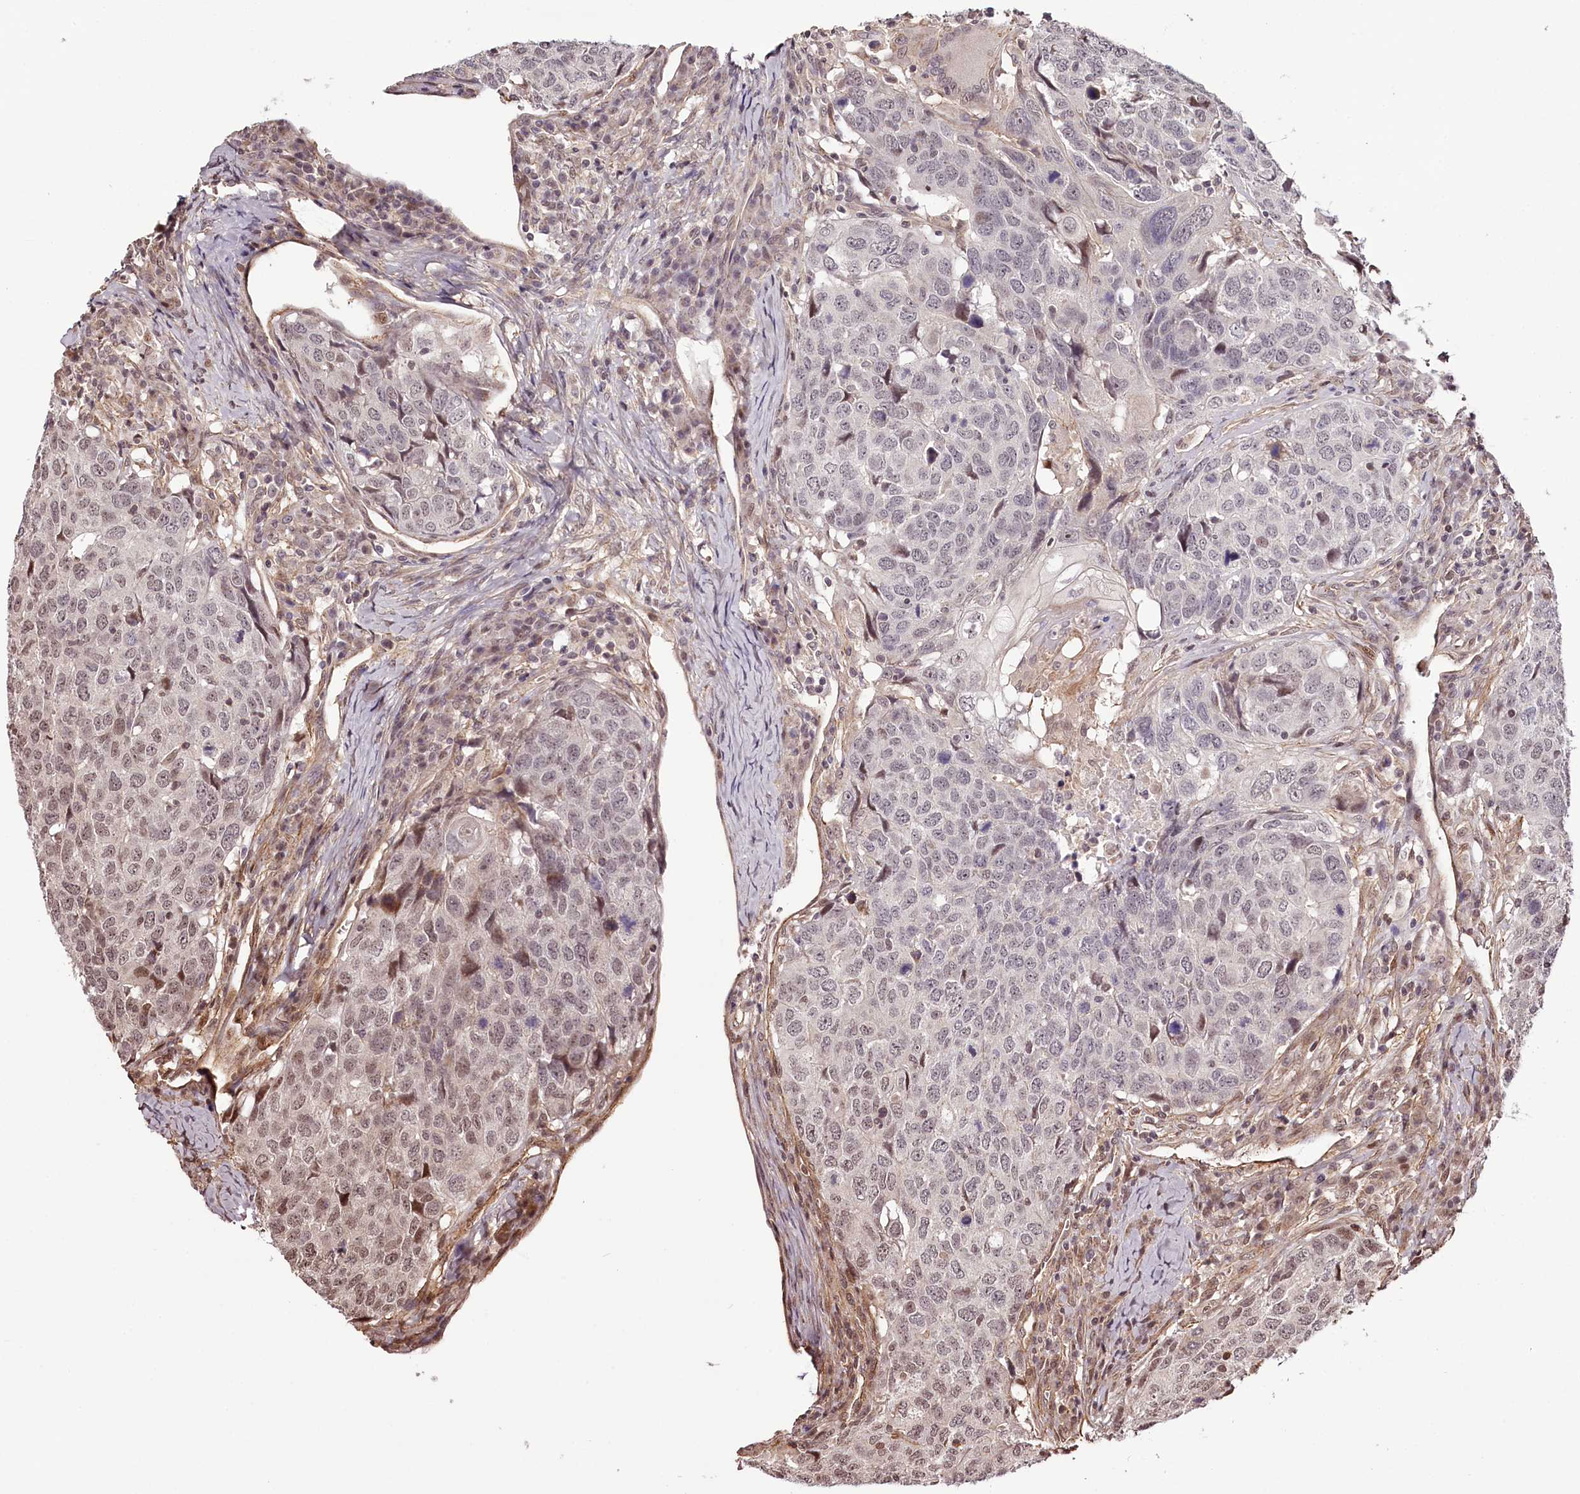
{"staining": {"intensity": "weak", "quantity": "<25%", "location": "nuclear"}, "tissue": "head and neck cancer", "cell_type": "Tumor cells", "image_type": "cancer", "snomed": [{"axis": "morphology", "description": "Squamous cell carcinoma, NOS"}, {"axis": "topography", "description": "Head-Neck"}], "caption": "The image reveals no staining of tumor cells in head and neck cancer (squamous cell carcinoma).", "gene": "TTC33", "patient": {"sex": "male", "age": 66}}